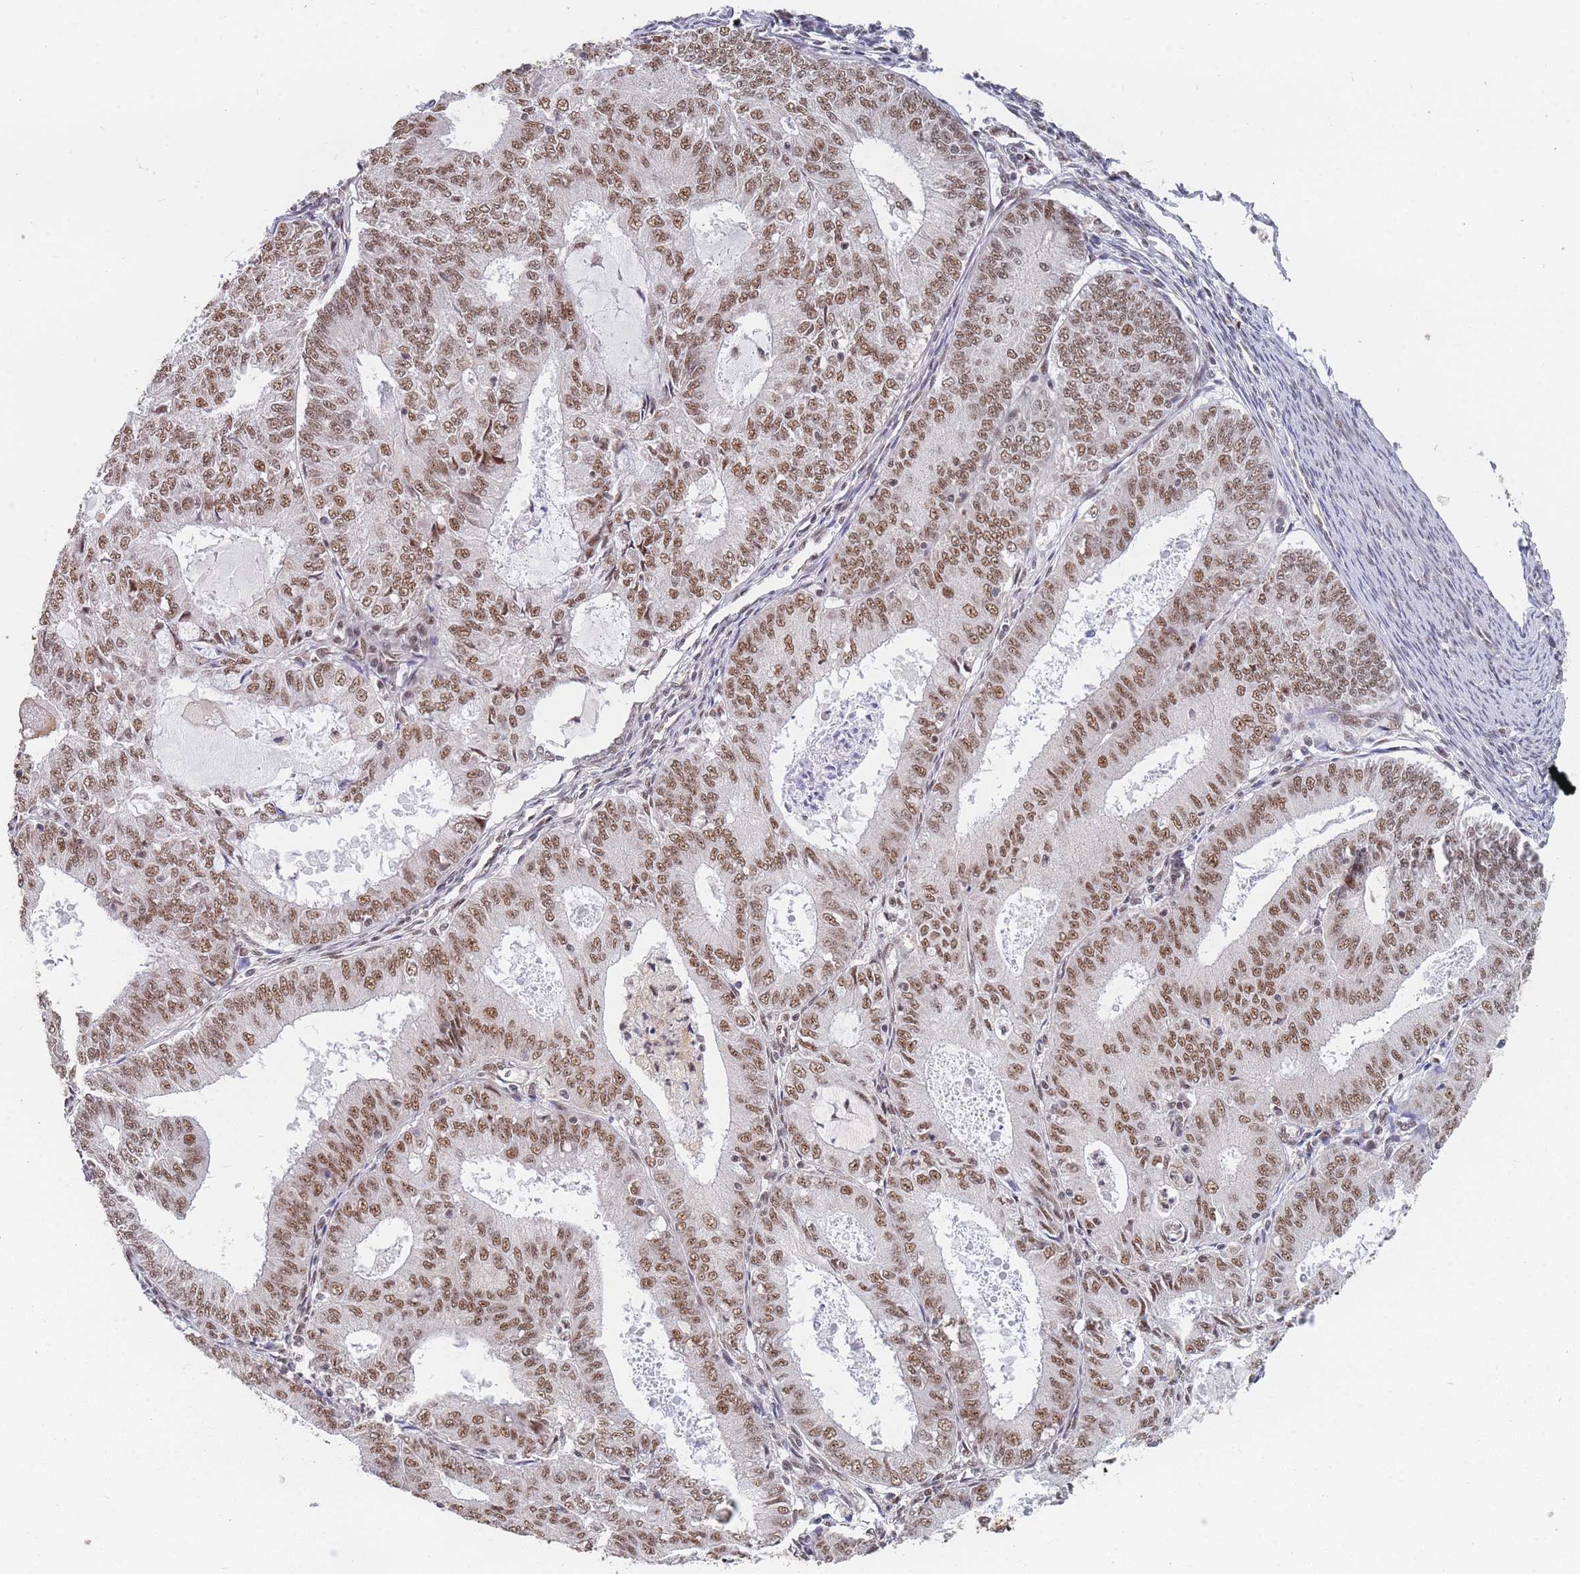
{"staining": {"intensity": "moderate", "quantity": ">75%", "location": "nuclear"}, "tissue": "endometrial cancer", "cell_type": "Tumor cells", "image_type": "cancer", "snomed": [{"axis": "morphology", "description": "Adenocarcinoma, NOS"}, {"axis": "topography", "description": "Endometrium"}], "caption": "This is a photomicrograph of immunohistochemistry staining of adenocarcinoma (endometrial), which shows moderate positivity in the nuclear of tumor cells.", "gene": "SNRPA1", "patient": {"sex": "female", "age": 57}}